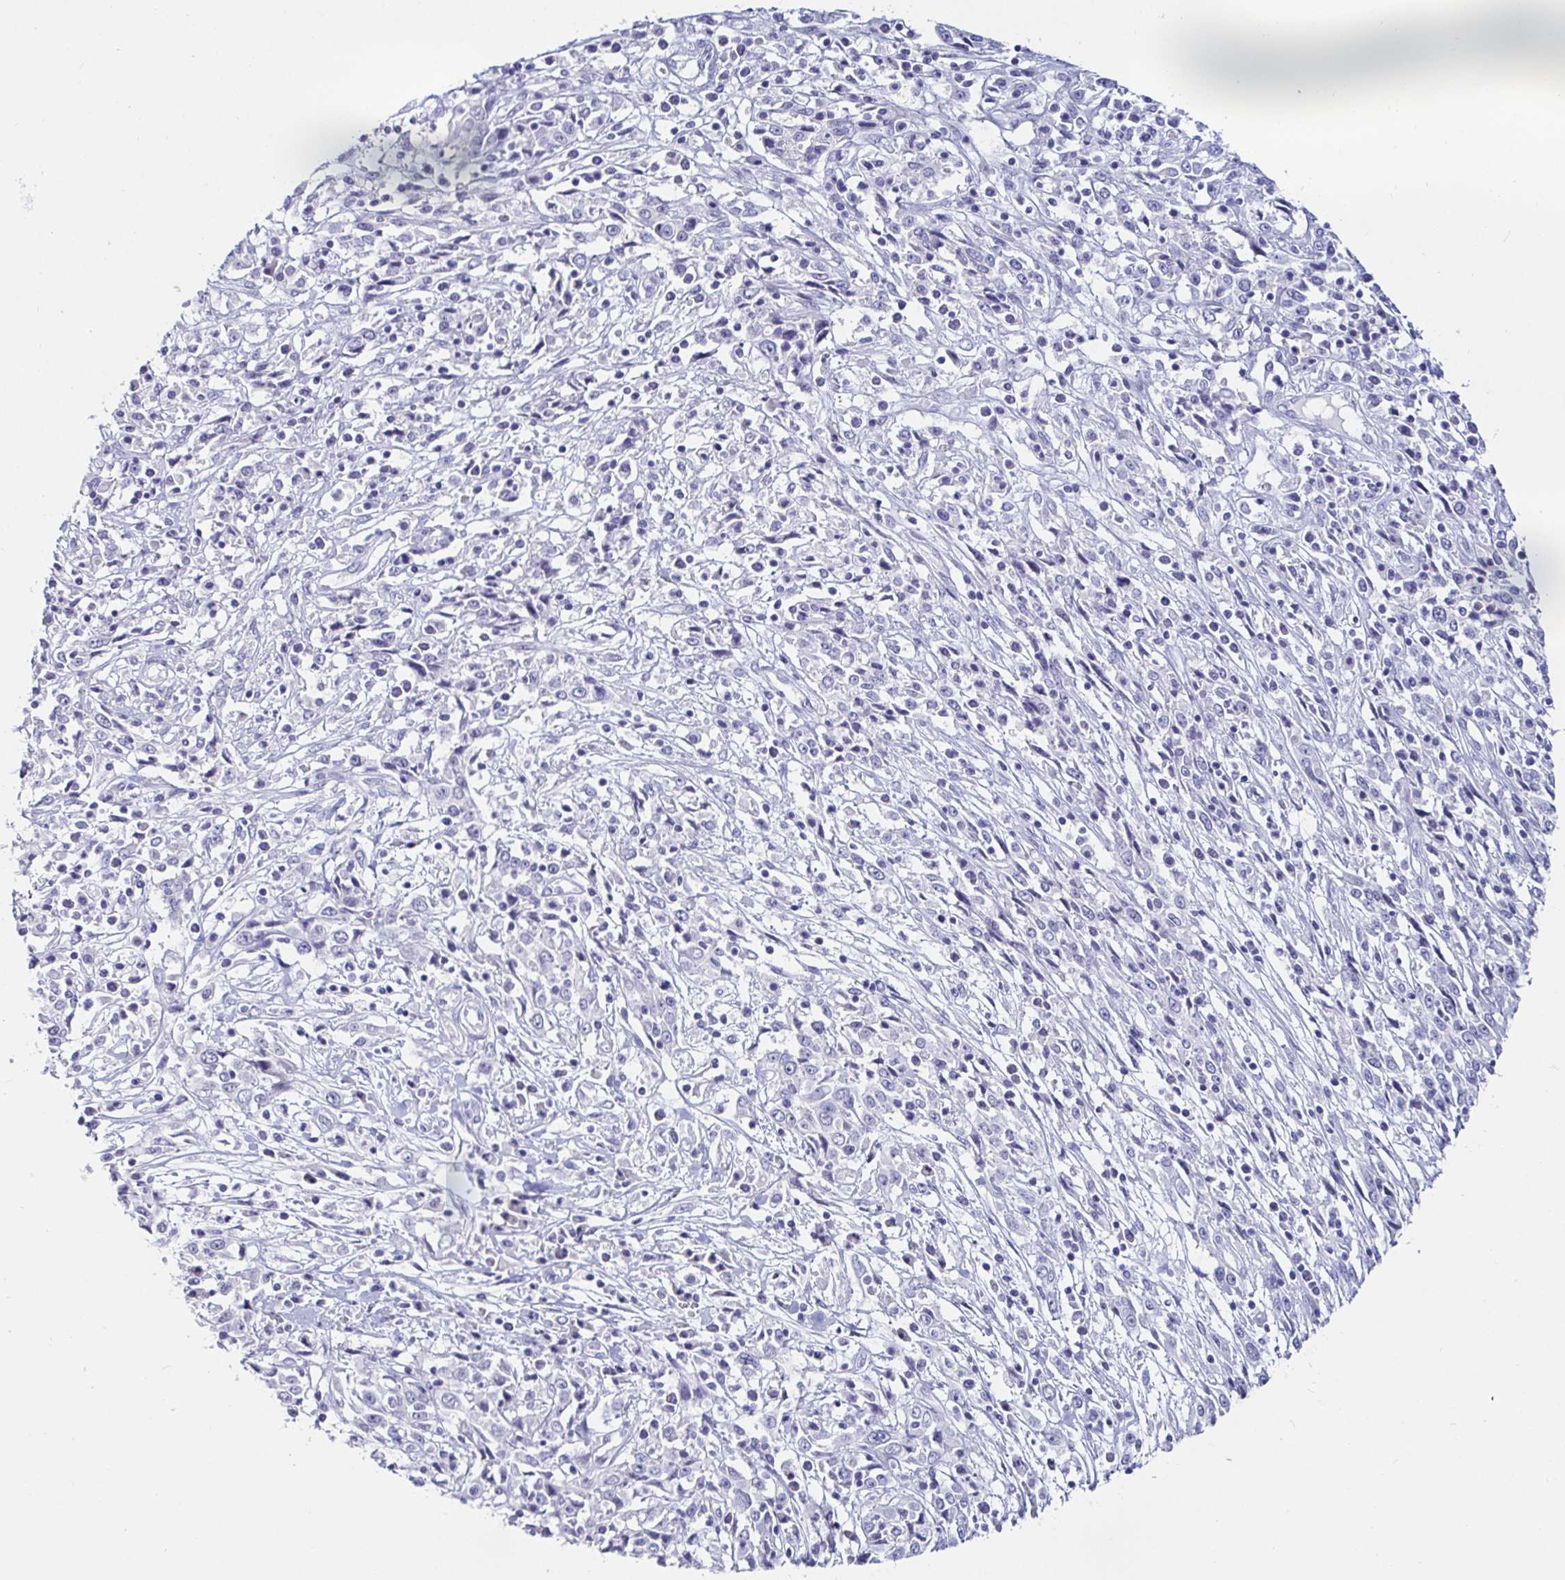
{"staining": {"intensity": "negative", "quantity": "none", "location": "none"}, "tissue": "cervical cancer", "cell_type": "Tumor cells", "image_type": "cancer", "snomed": [{"axis": "morphology", "description": "Adenocarcinoma, NOS"}, {"axis": "topography", "description": "Cervix"}], "caption": "This is a photomicrograph of immunohistochemistry (IHC) staining of cervical adenocarcinoma, which shows no positivity in tumor cells.", "gene": "OR10K1", "patient": {"sex": "female", "age": 40}}